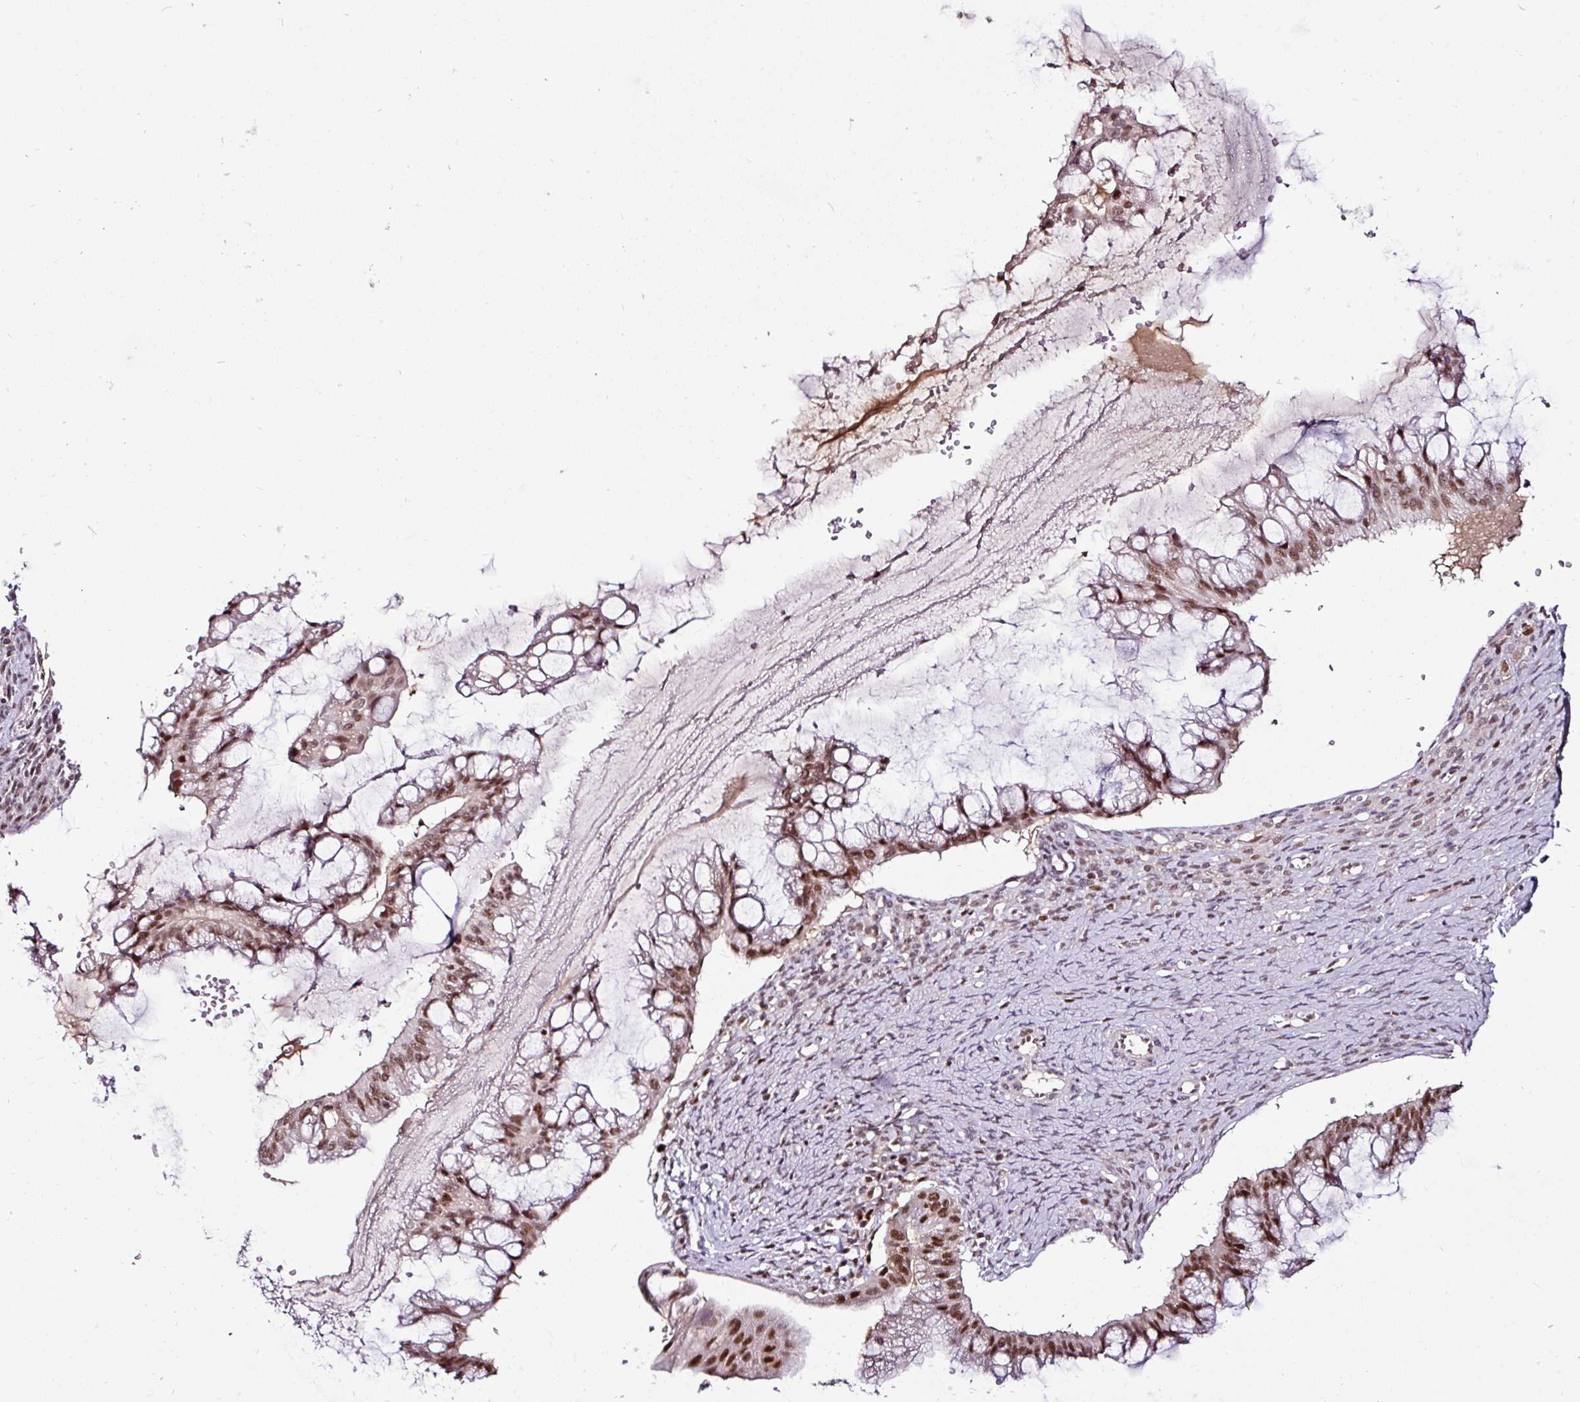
{"staining": {"intensity": "moderate", "quantity": ">75%", "location": "nuclear"}, "tissue": "ovarian cancer", "cell_type": "Tumor cells", "image_type": "cancer", "snomed": [{"axis": "morphology", "description": "Cystadenocarcinoma, mucinous, NOS"}, {"axis": "topography", "description": "Ovary"}], "caption": "About >75% of tumor cells in ovarian mucinous cystadenocarcinoma show moderate nuclear protein staining as visualized by brown immunohistochemical staining.", "gene": "KLF16", "patient": {"sex": "female", "age": 73}}